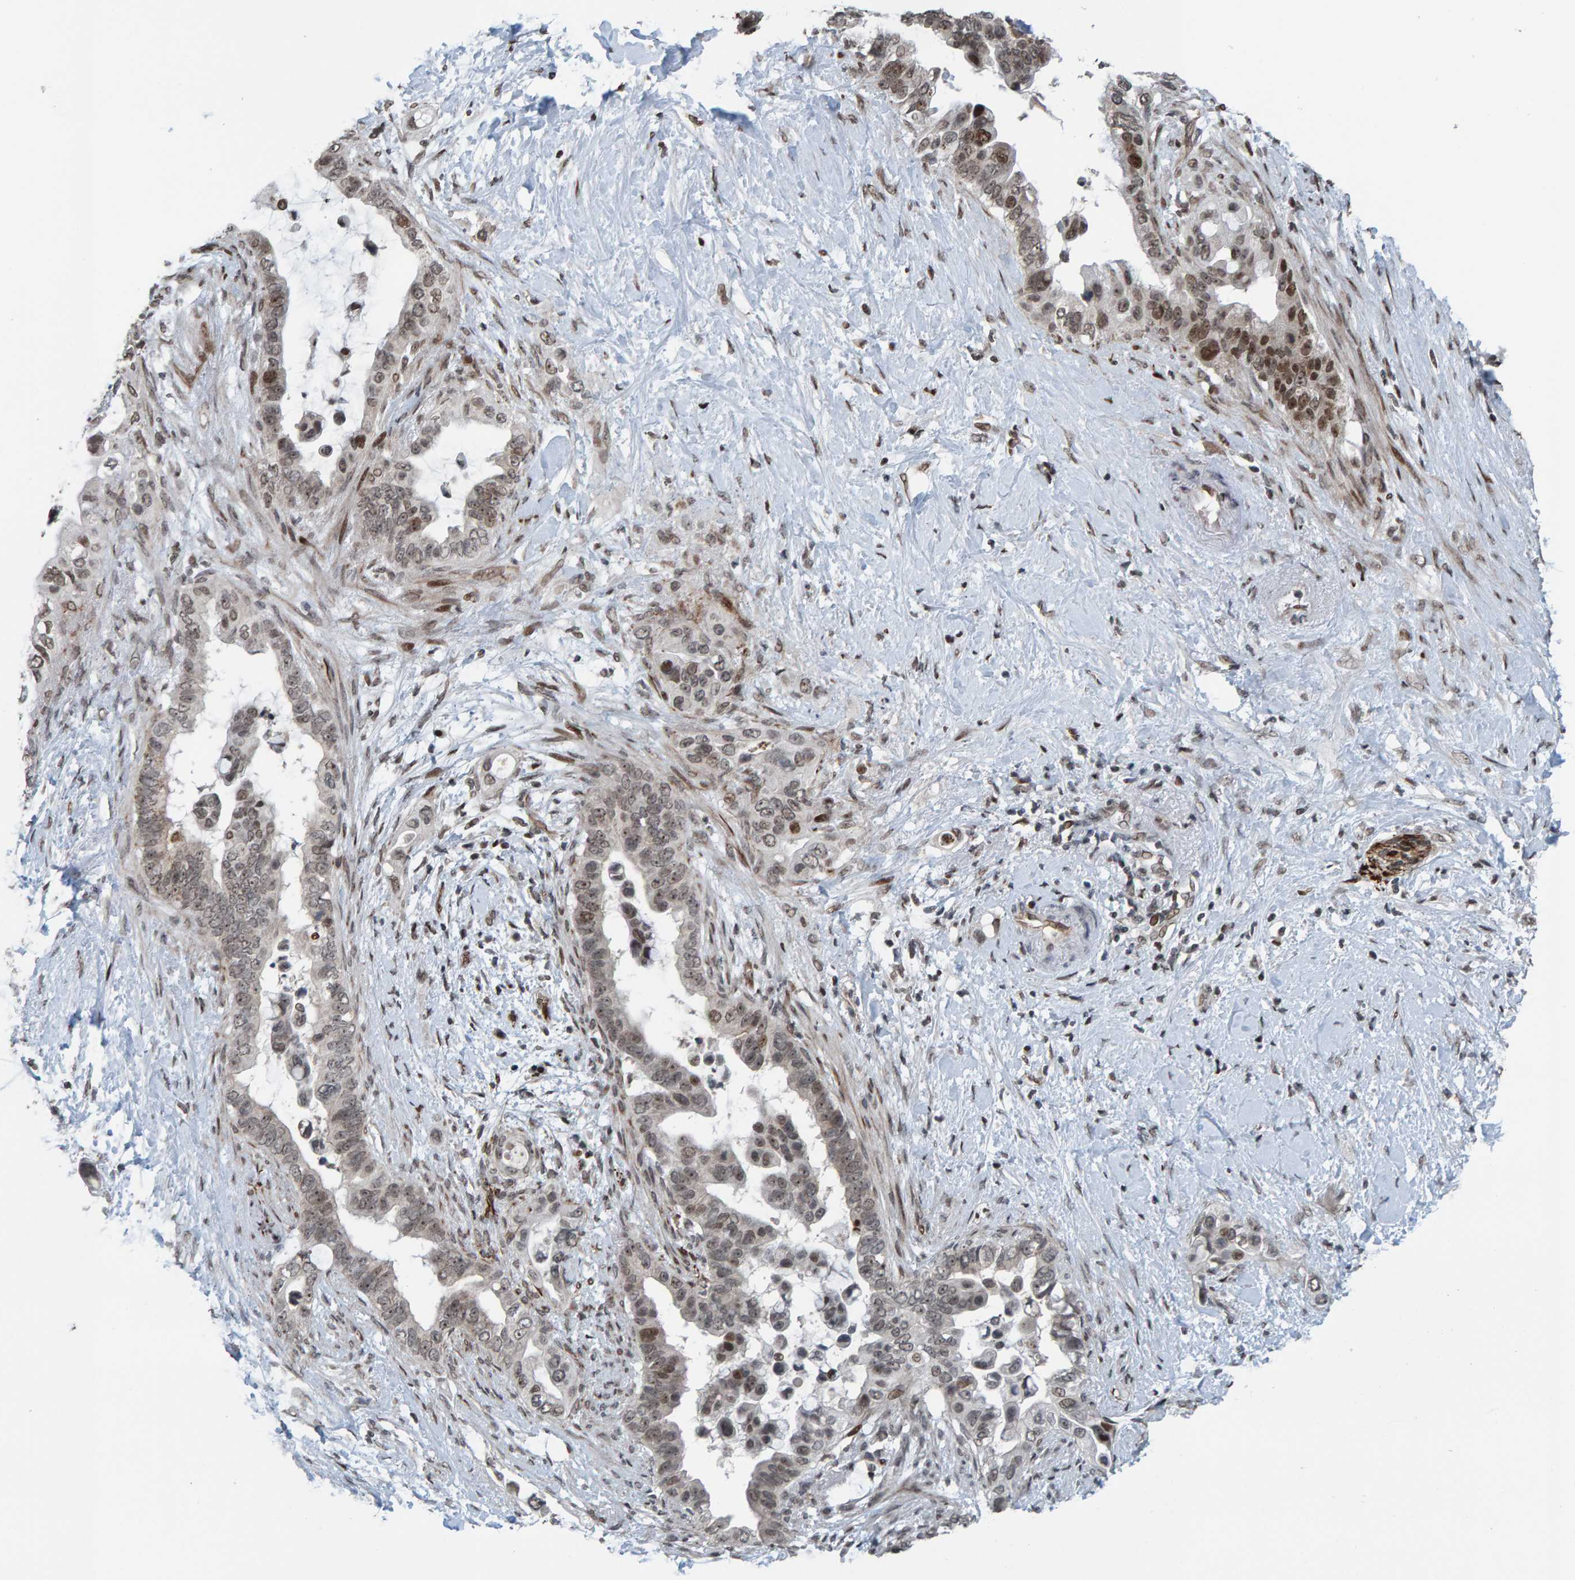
{"staining": {"intensity": "moderate", "quantity": "25%-75%", "location": "nuclear"}, "tissue": "pancreatic cancer", "cell_type": "Tumor cells", "image_type": "cancer", "snomed": [{"axis": "morphology", "description": "Adenocarcinoma, NOS"}, {"axis": "topography", "description": "Pancreas"}], "caption": "This is an image of immunohistochemistry staining of pancreatic cancer, which shows moderate expression in the nuclear of tumor cells.", "gene": "ZNF366", "patient": {"sex": "female", "age": 56}}